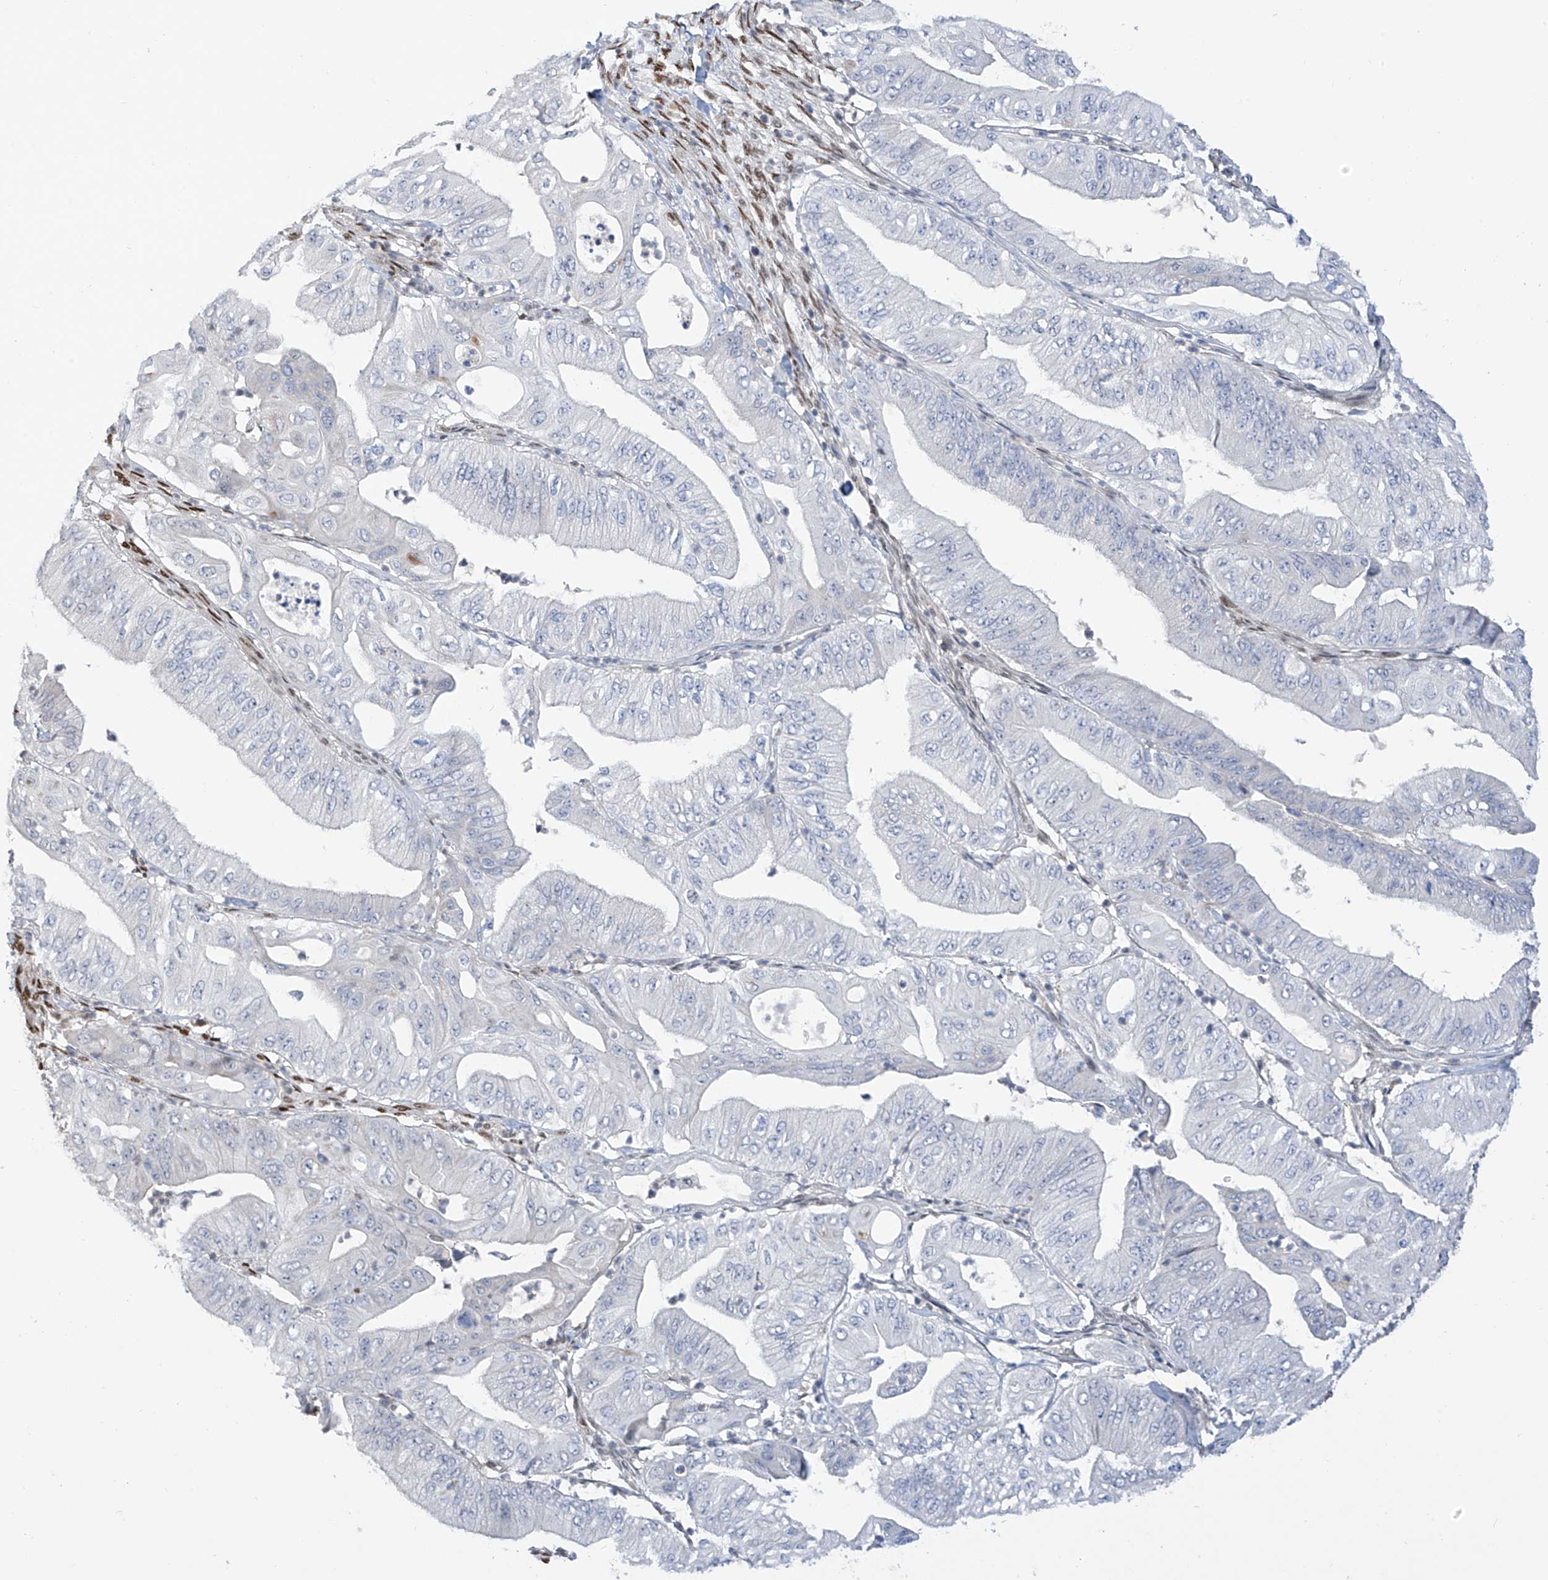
{"staining": {"intensity": "negative", "quantity": "none", "location": "none"}, "tissue": "pancreatic cancer", "cell_type": "Tumor cells", "image_type": "cancer", "snomed": [{"axis": "morphology", "description": "Adenocarcinoma, NOS"}, {"axis": "topography", "description": "Pancreas"}], "caption": "An immunohistochemistry micrograph of adenocarcinoma (pancreatic) is shown. There is no staining in tumor cells of adenocarcinoma (pancreatic).", "gene": "PM20D2", "patient": {"sex": "female", "age": 77}}